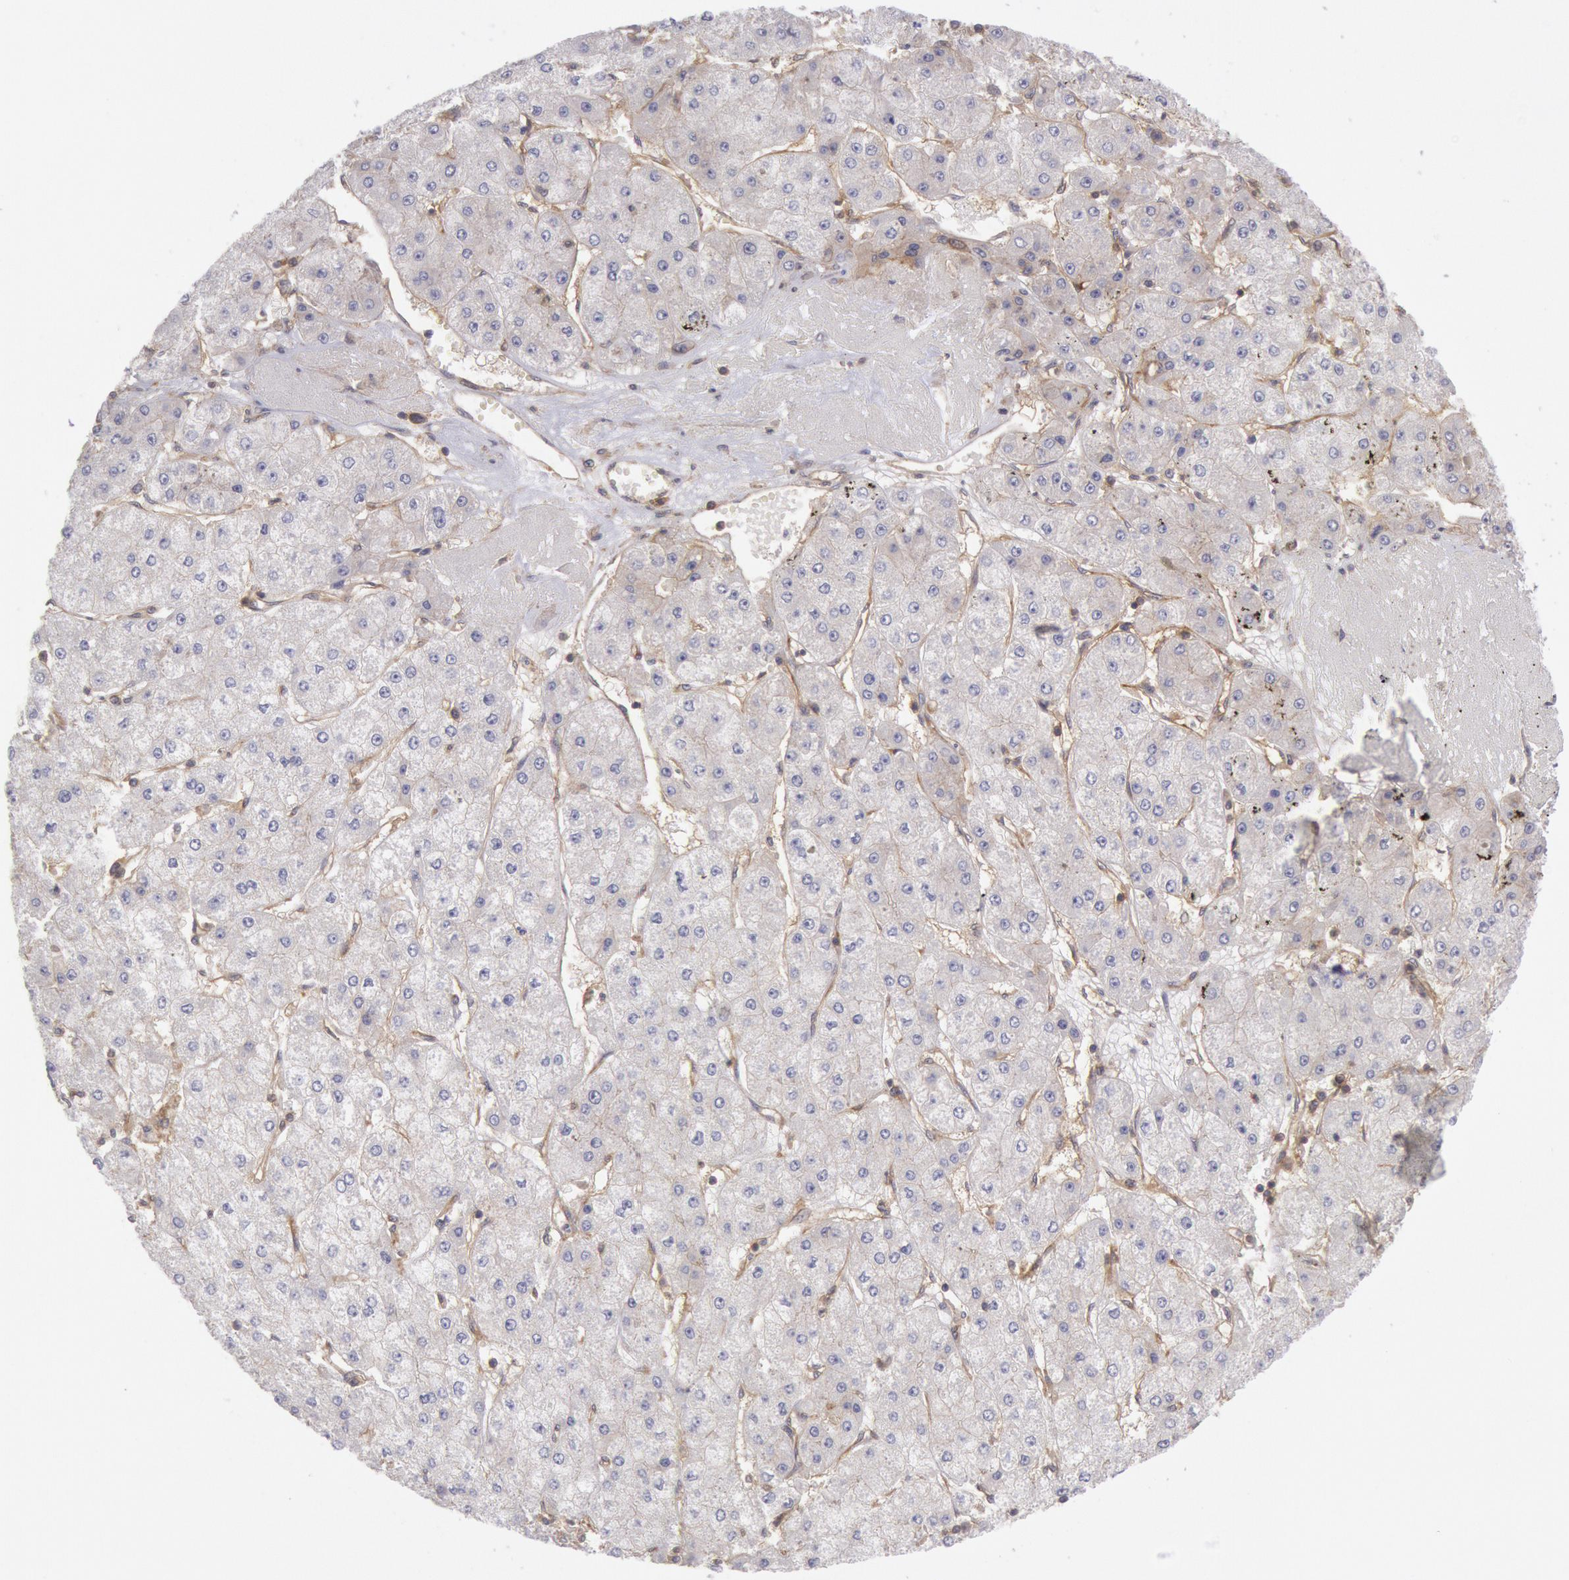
{"staining": {"intensity": "weak", "quantity": ">75%", "location": "cytoplasmic/membranous"}, "tissue": "liver cancer", "cell_type": "Tumor cells", "image_type": "cancer", "snomed": [{"axis": "morphology", "description": "Carcinoma, Hepatocellular, NOS"}, {"axis": "topography", "description": "Liver"}], "caption": "This is a micrograph of IHC staining of hepatocellular carcinoma (liver), which shows weak staining in the cytoplasmic/membranous of tumor cells.", "gene": "STX4", "patient": {"sex": "female", "age": 52}}